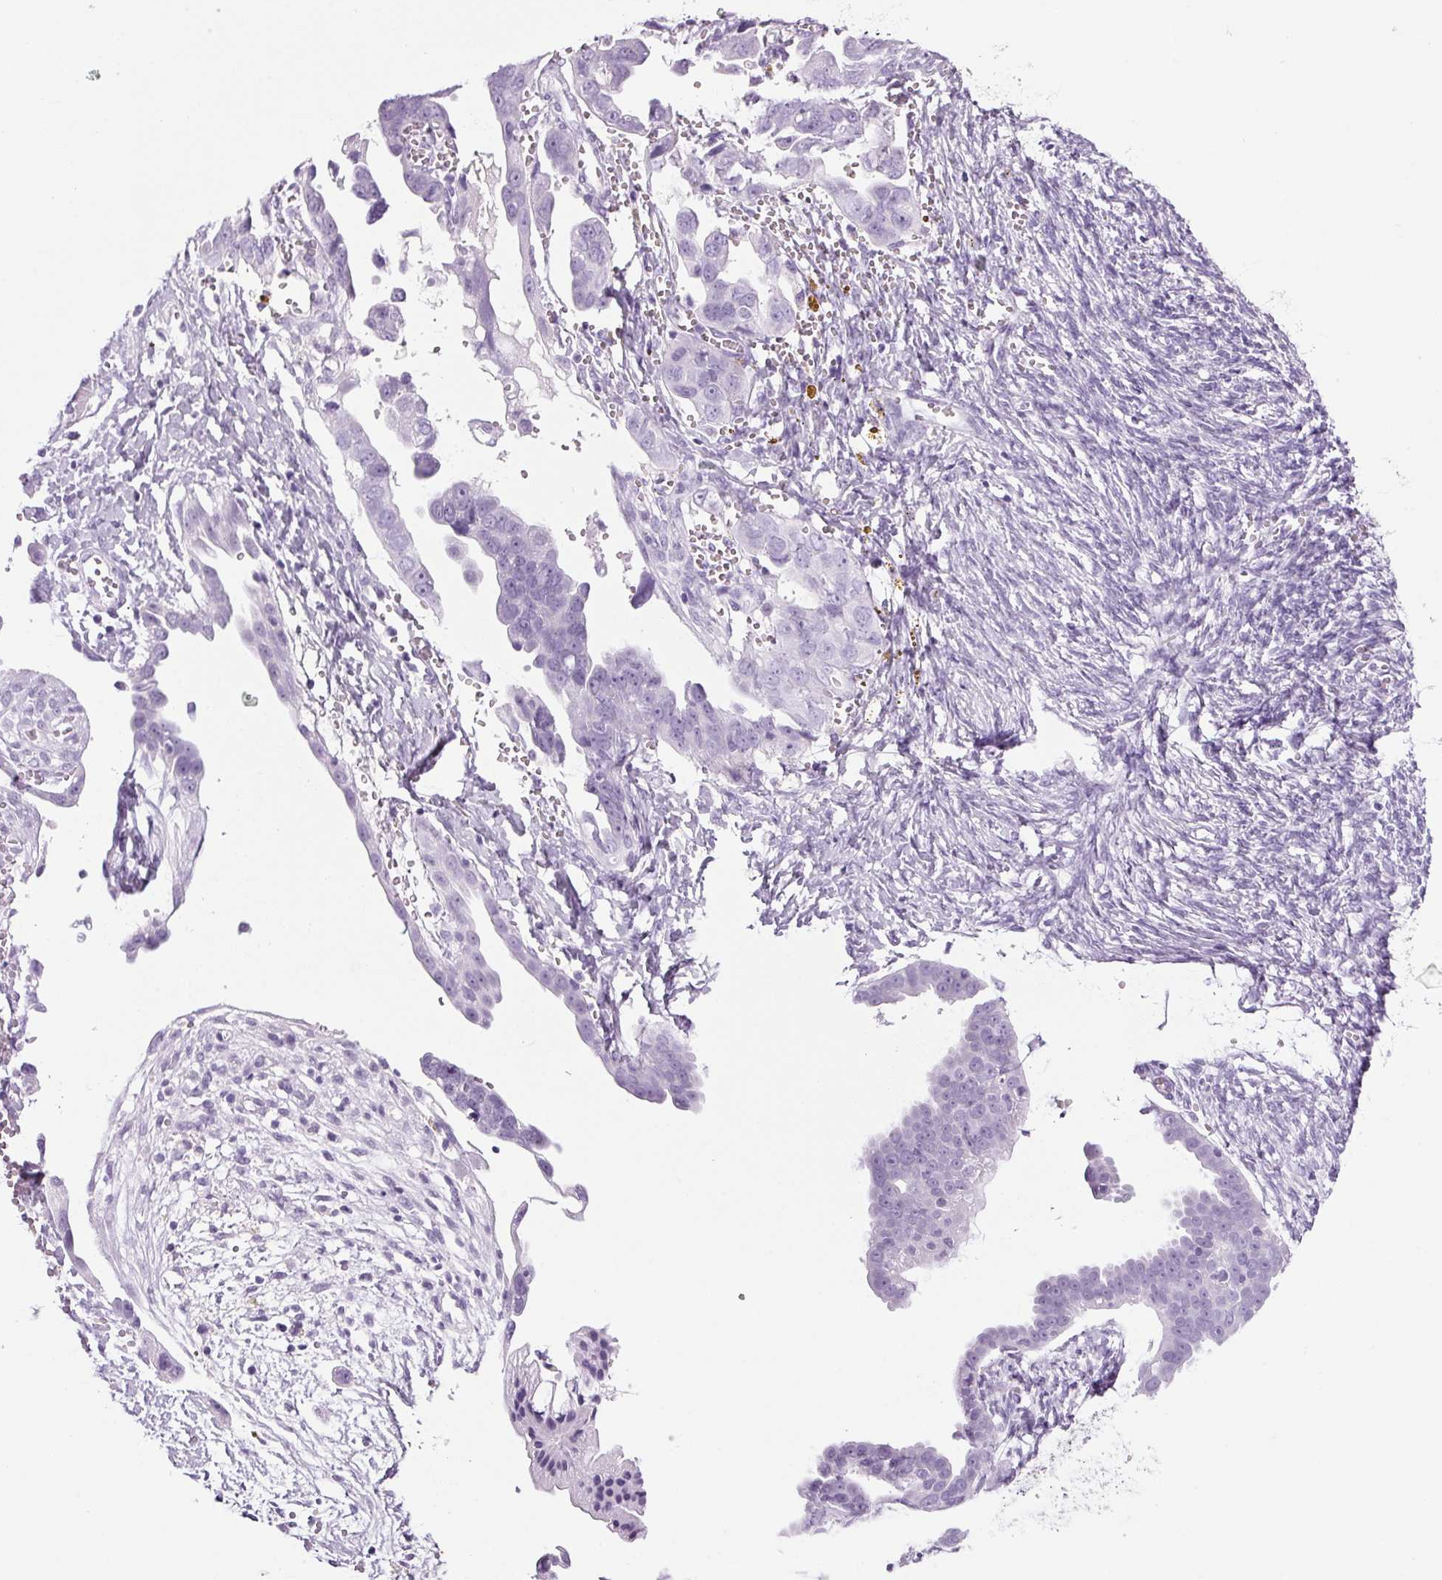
{"staining": {"intensity": "negative", "quantity": "none", "location": "none"}, "tissue": "ovarian cancer", "cell_type": "Tumor cells", "image_type": "cancer", "snomed": [{"axis": "morphology", "description": "Cystadenocarcinoma, serous, NOS"}, {"axis": "topography", "description": "Ovary"}], "caption": "The IHC image has no significant staining in tumor cells of ovarian cancer (serous cystadenocarcinoma) tissue.", "gene": "PPP1R1A", "patient": {"sex": "female", "age": 59}}